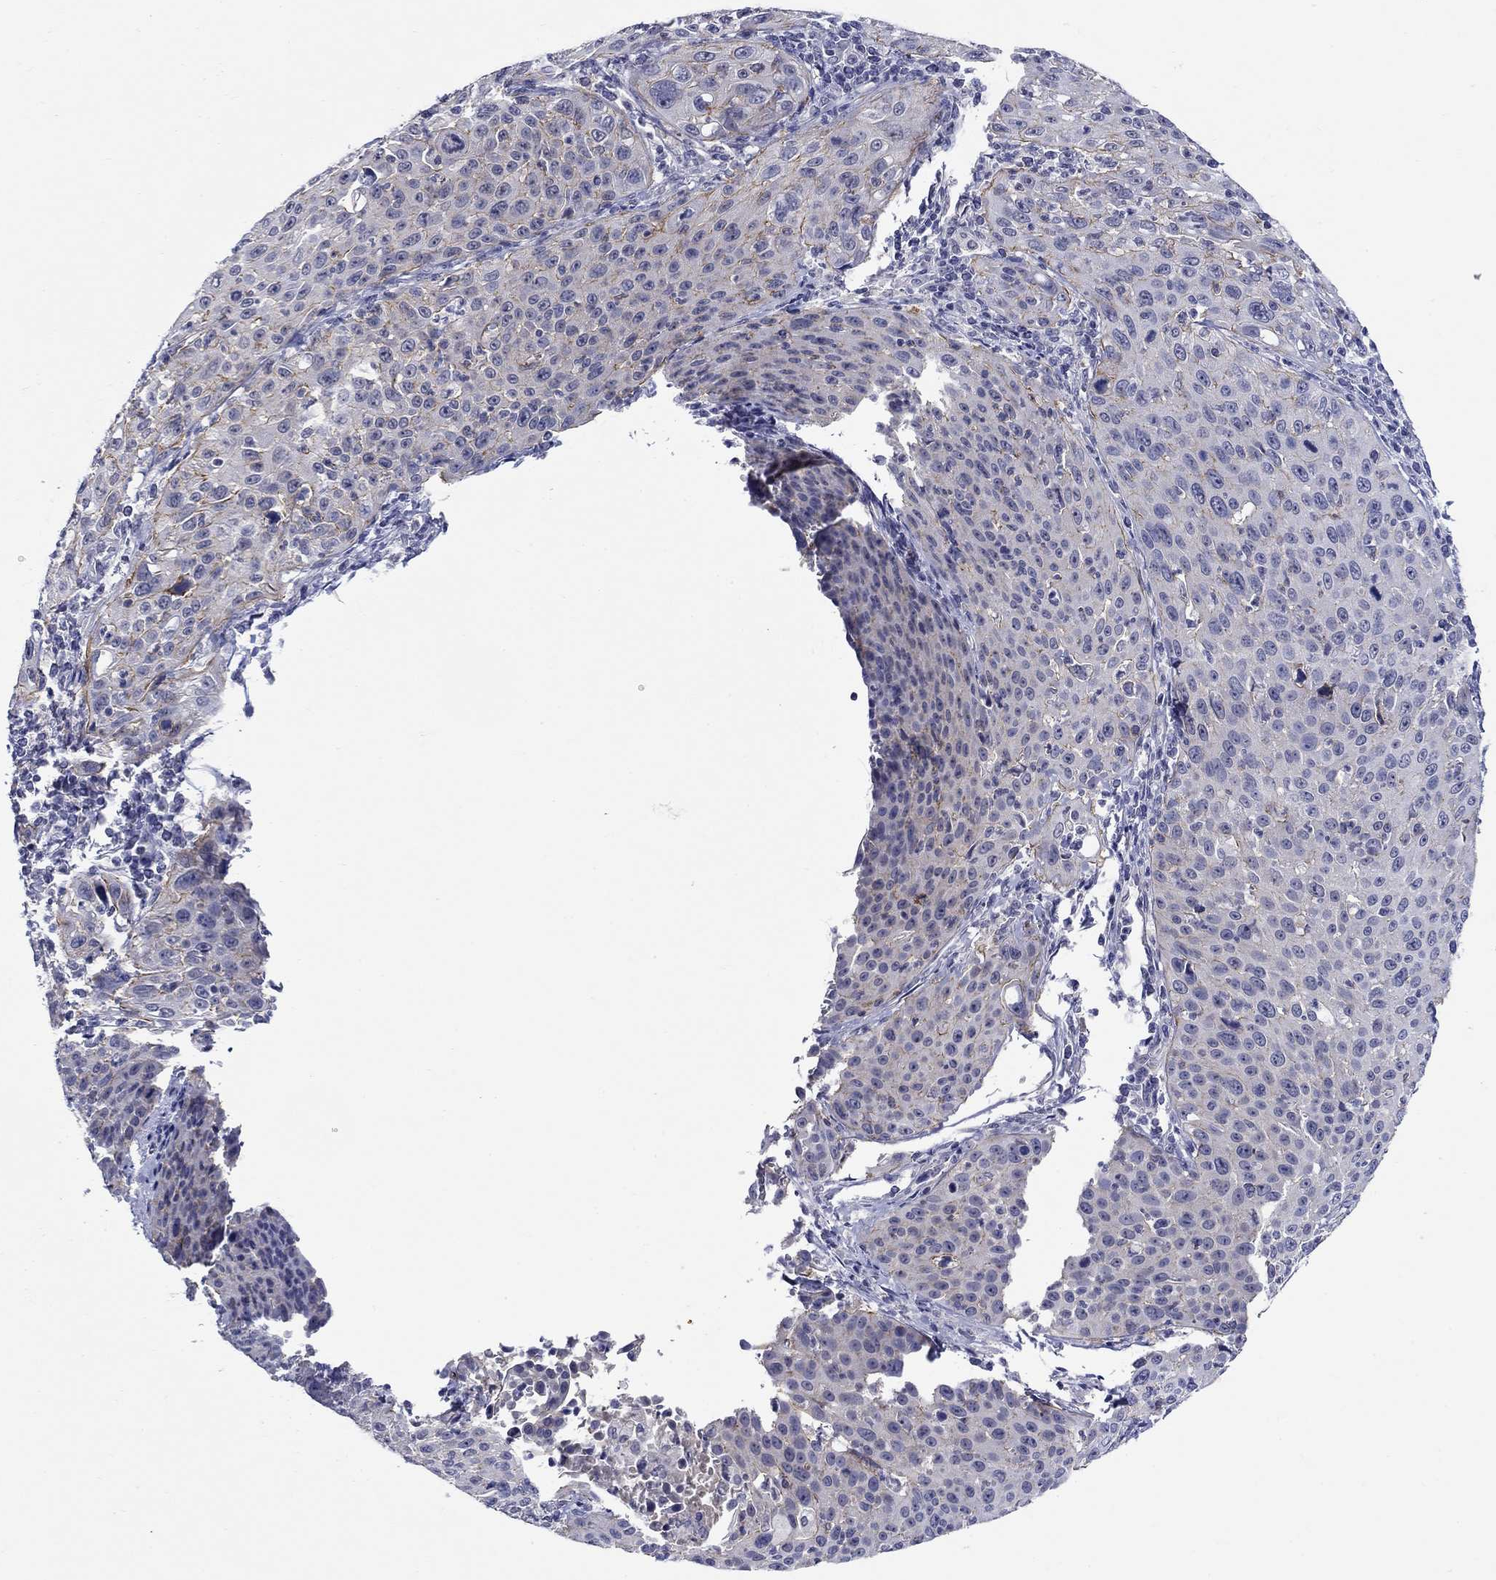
{"staining": {"intensity": "moderate", "quantity": "<25%", "location": "cytoplasmic/membranous"}, "tissue": "cervical cancer", "cell_type": "Tumor cells", "image_type": "cancer", "snomed": [{"axis": "morphology", "description": "Squamous cell carcinoma, NOS"}, {"axis": "topography", "description": "Cervix"}], "caption": "An immunohistochemistry histopathology image of neoplastic tissue is shown. Protein staining in brown highlights moderate cytoplasmic/membranous positivity in cervical squamous cell carcinoma within tumor cells. (IHC, brightfield microscopy, high magnification).", "gene": "SLC30A3", "patient": {"sex": "female", "age": 26}}